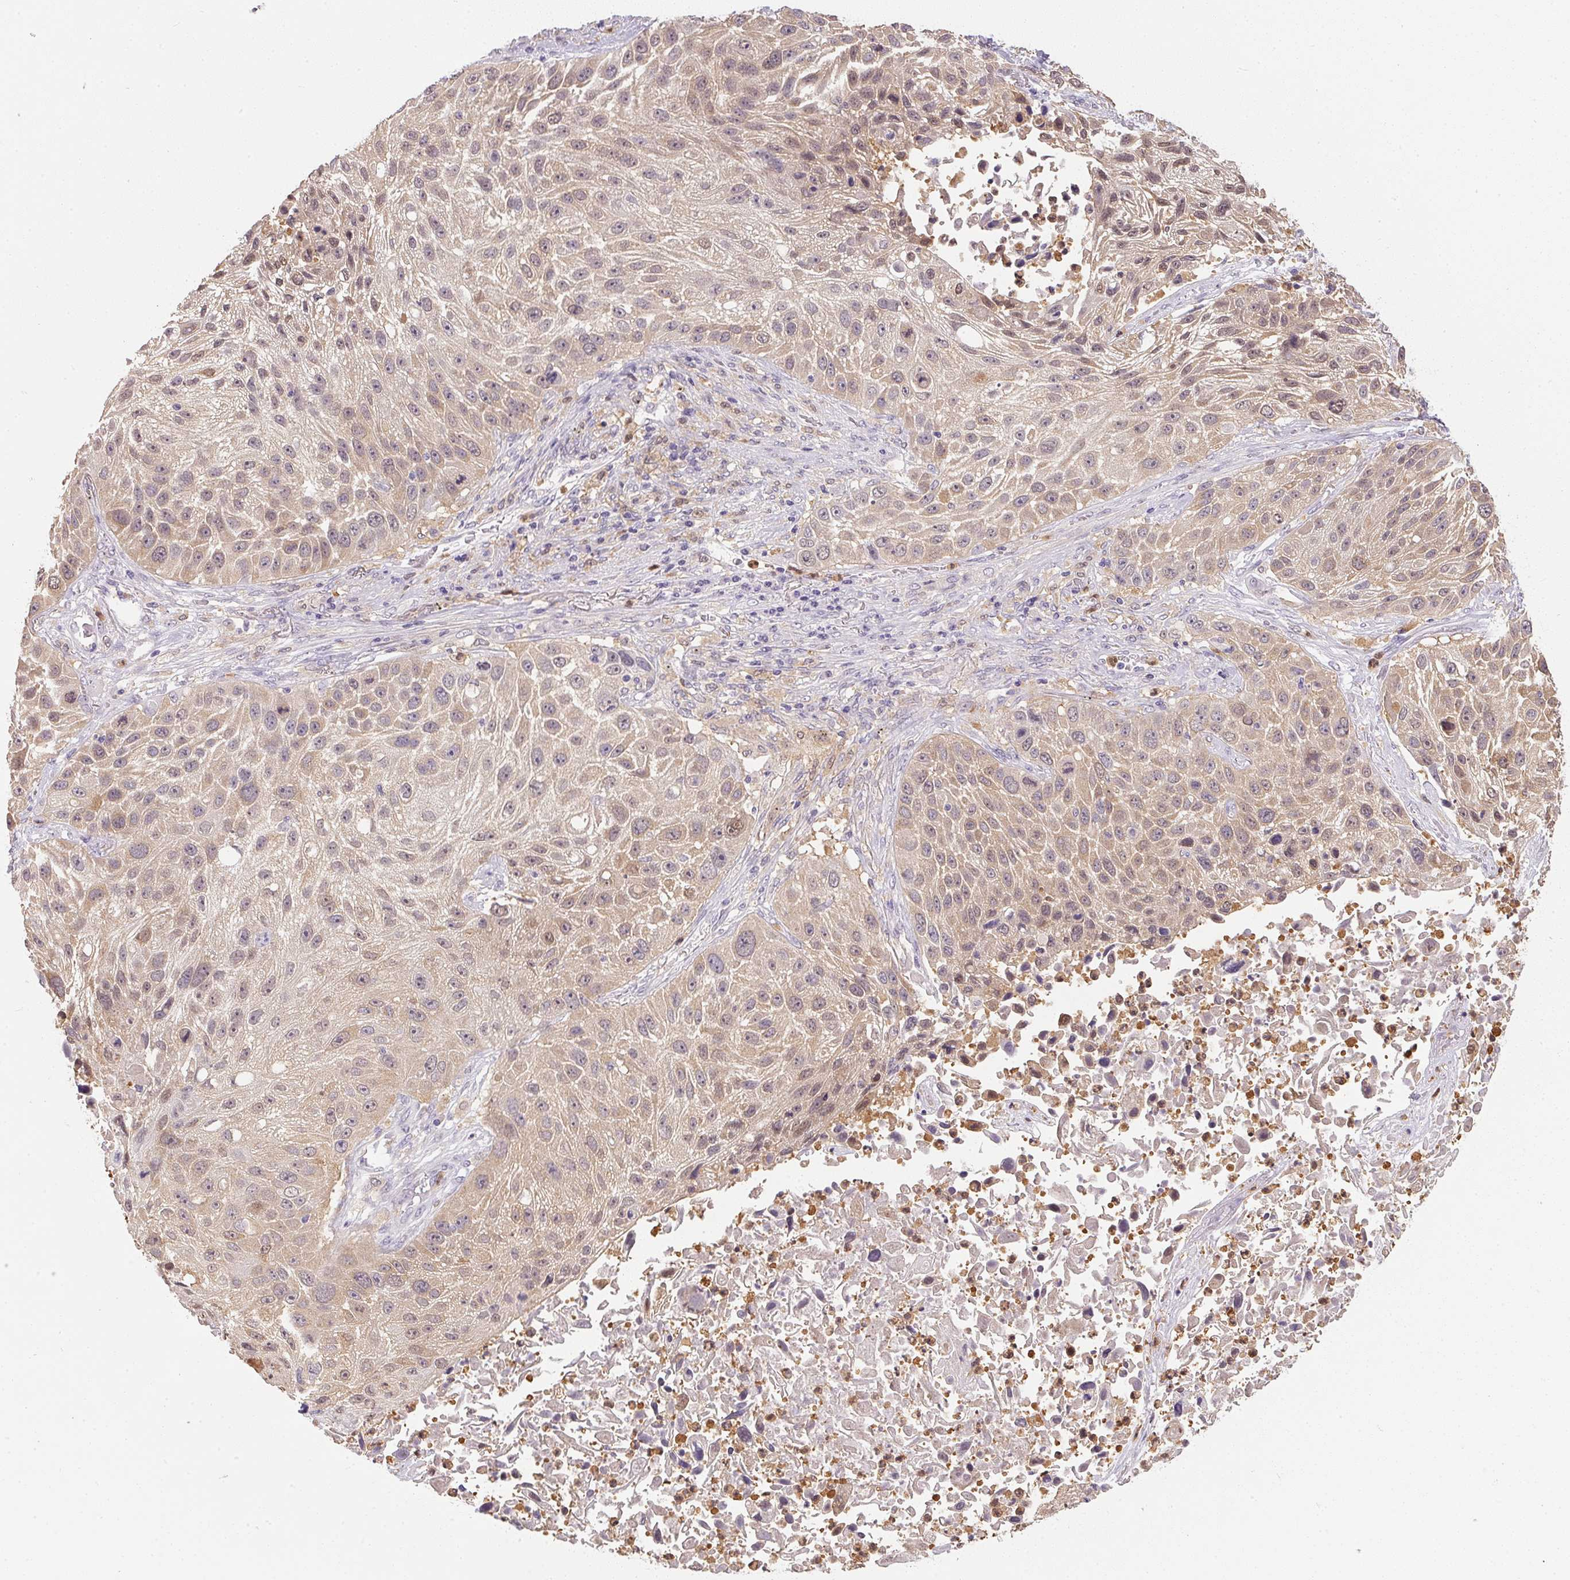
{"staining": {"intensity": "weak", "quantity": ">75%", "location": "cytoplasmic/membranous"}, "tissue": "lung cancer", "cell_type": "Tumor cells", "image_type": "cancer", "snomed": [{"axis": "morphology", "description": "Normal morphology"}, {"axis": "morphology", "description": "Squamous cell carcinoma, NOS"}, {"axis": "topography", "description": "Lymph node"}, {"axis": "topography", "description": "Lung"}], "caption": "Weak cytoplasmic/membranous expression is identified in approximately >75% of tumor cells in lung cancer. Immunohistochemistry (ihc) stains the protein of interest in brown and the nuclei are stained blue.", "gene": "DNAJC5G", "patient": {"sex": "male", "age": 67}}